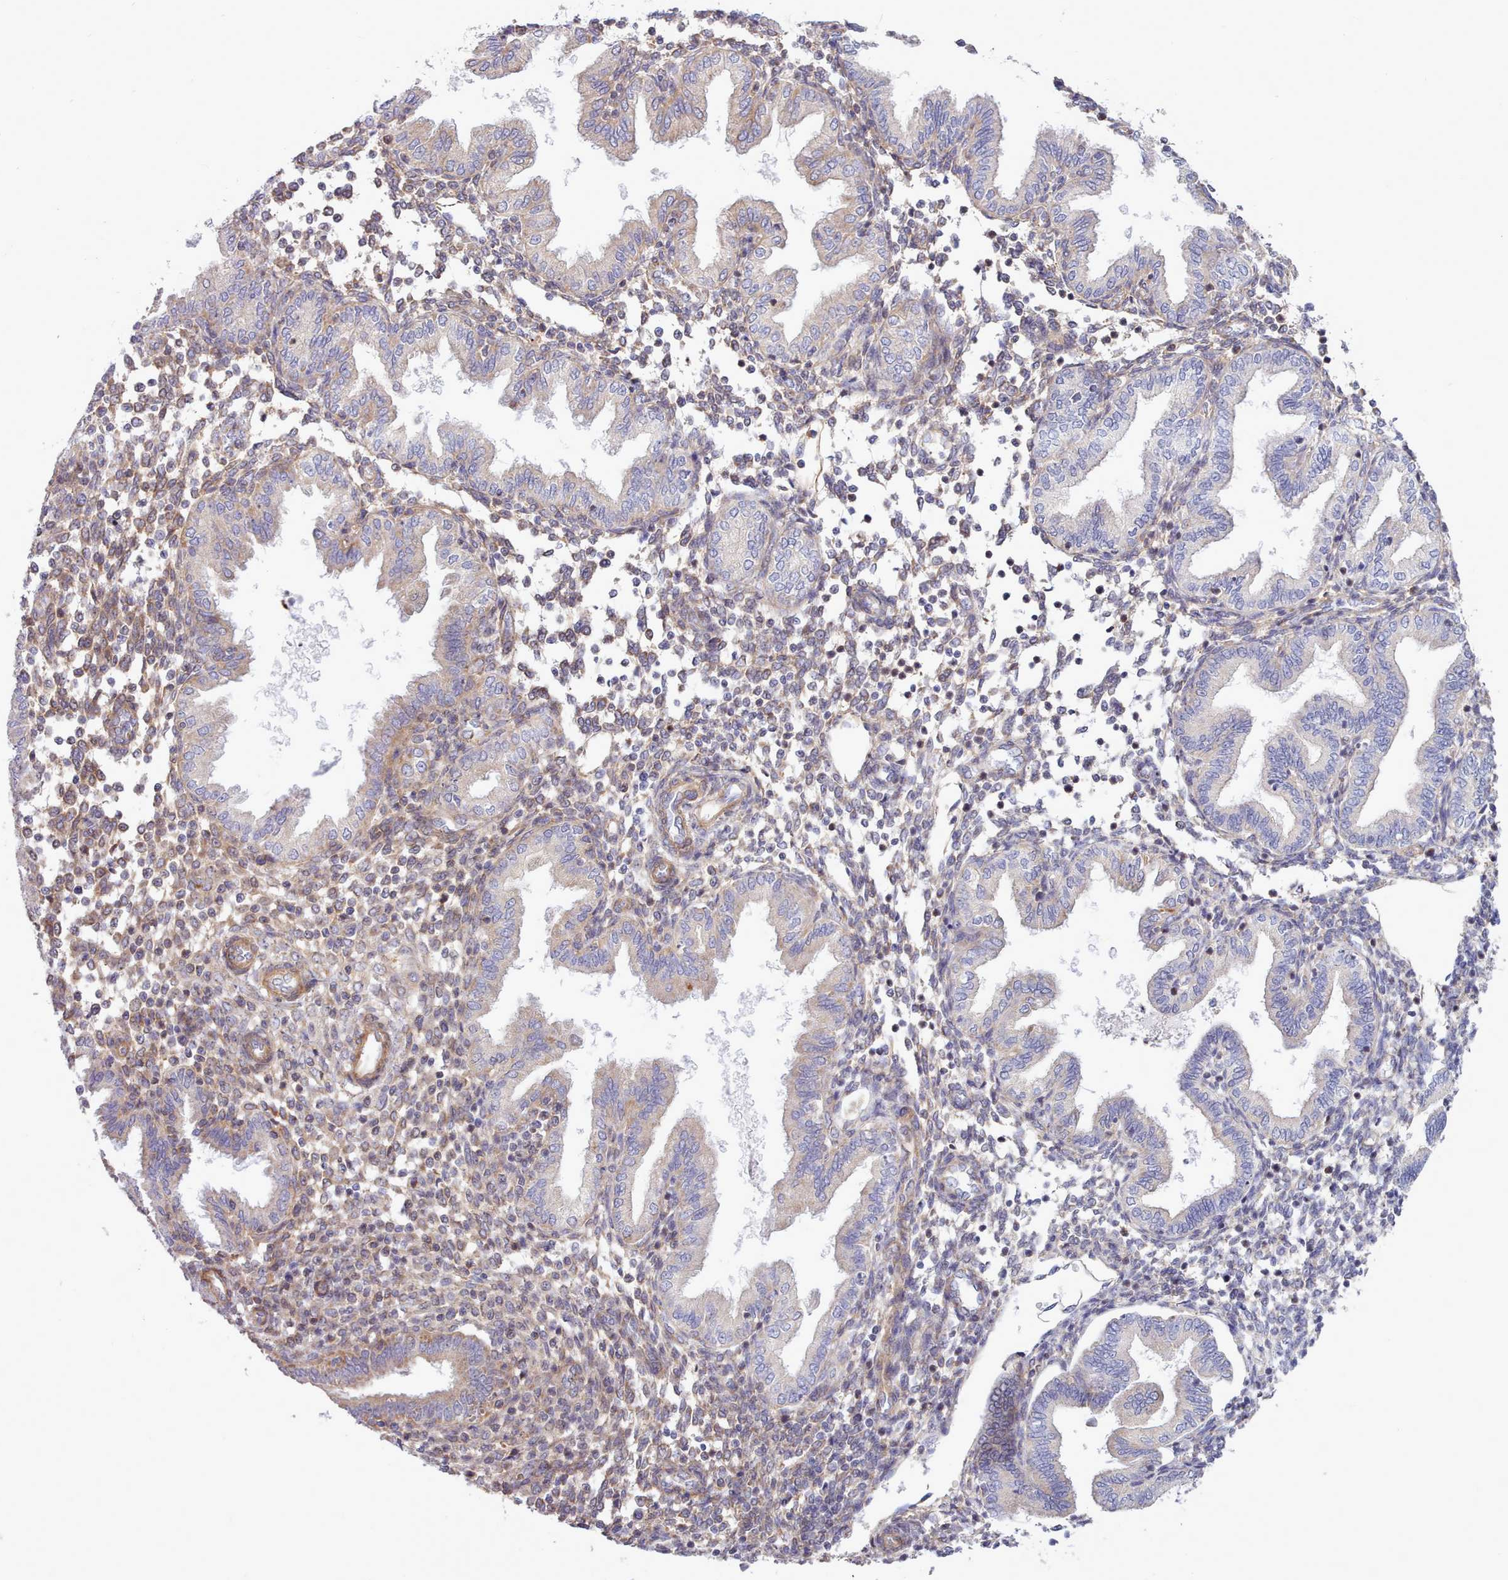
{"staining": {"intensity": "moderate", "quantity": "<25%", "location": "cytoplasmic/membranous"}, "tissue": "endometrium", "cell_type": "Cells in endometrial stroma", "image_type": "normal", "snomed": [{"axis": "morphology", "description": "Normal tissue, NOS"}, {"axis": "topography", "description": "Endometrium"}], "caption": "Immunohistochemistry (IHC) photomicrograph of unremarkable endometrium: human endometrium stained using IHC shows low levels of moderate protein expression localized specifically in the cytoplasmic/membranous of cells in endometrial stroma, appearing as a cytoplasmic/membranous brown color.", "gene": "MRPL21", "patient": {"sex": "female", "age": 53}}